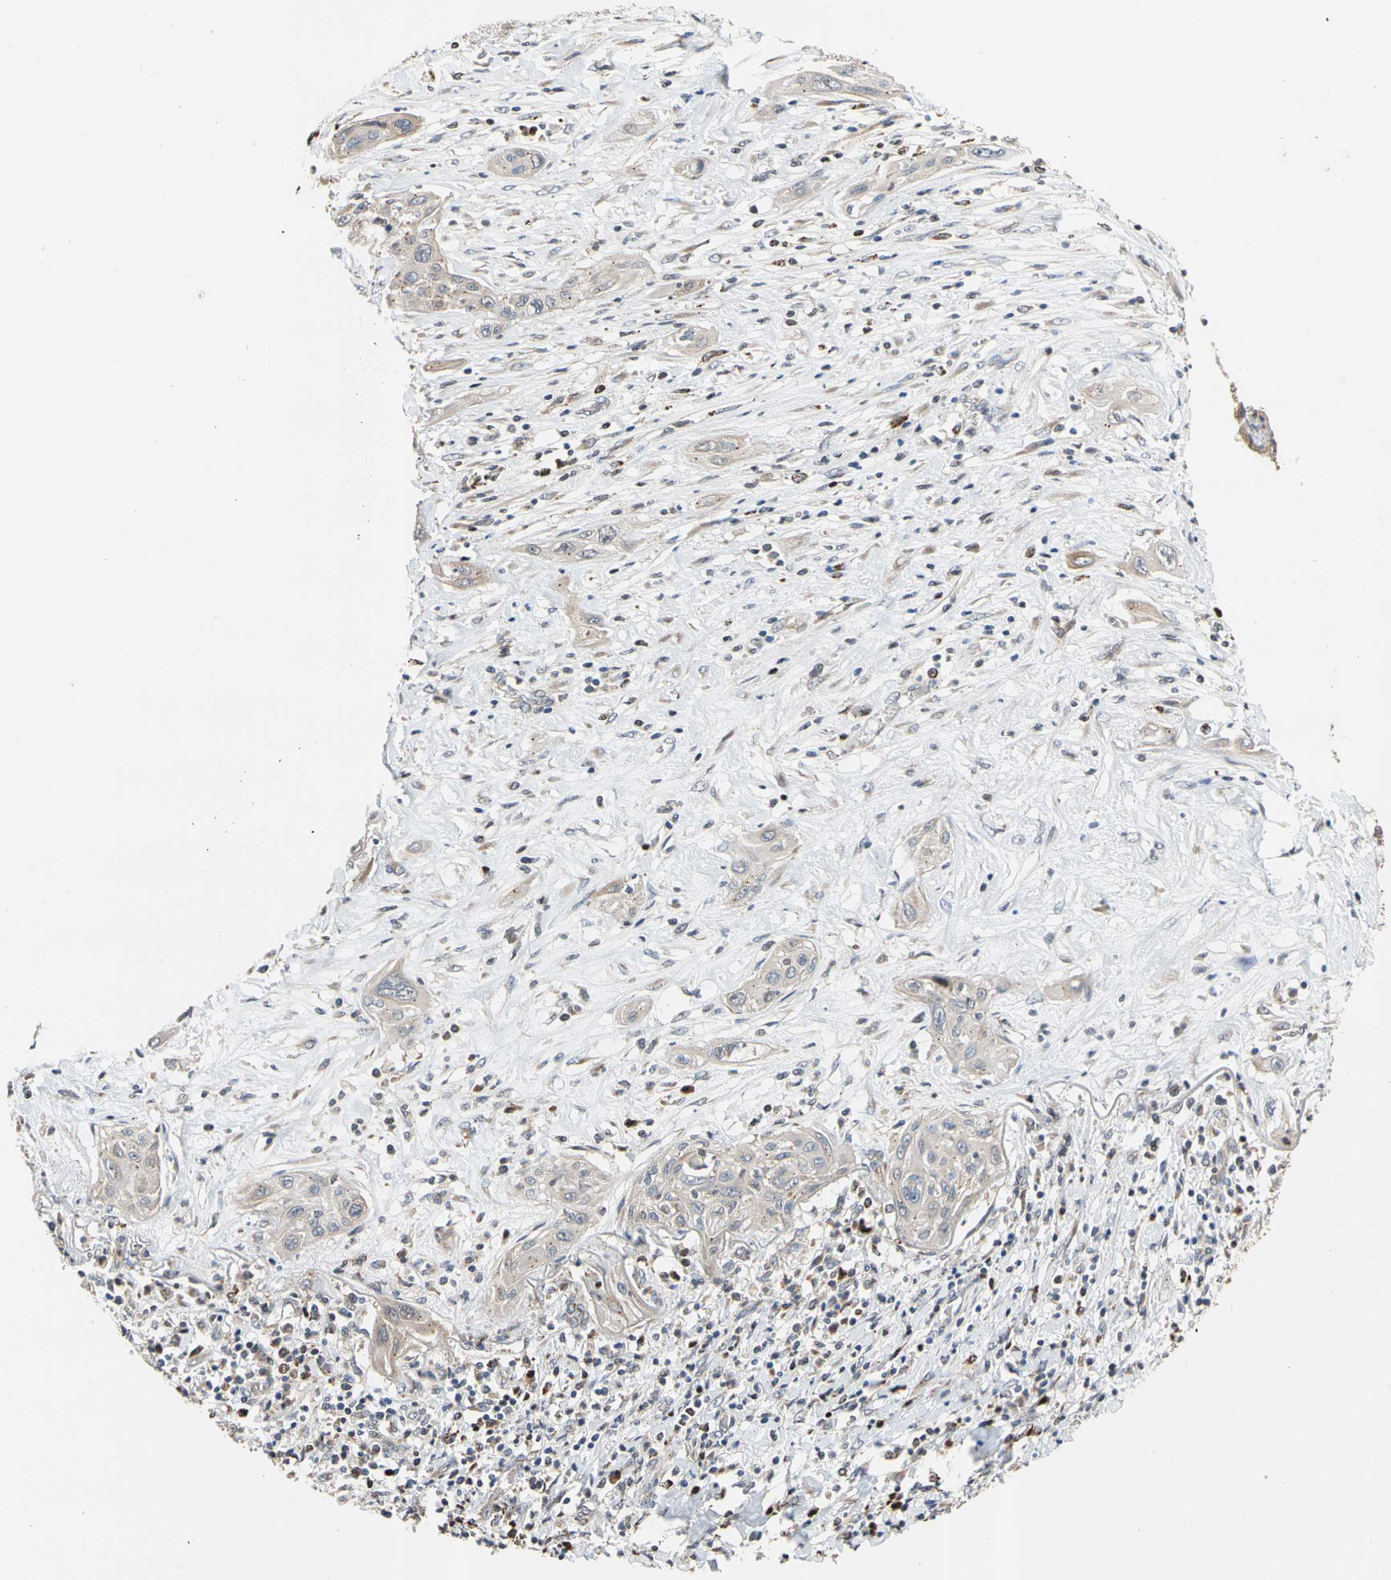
{"staining": {"intensity": "weak", "quantity": ">75%", "location": "cytoplasmic/membranous"}, "tissue": "lung cancer", "cell_type": "Tumor cells", "image_type": "cancer", "snomed": [{"axis": "morphology", "description": "Squamous cell carcinoma, NOS"}, {"axis": "topography", "description": "Lung"}], "caption": "Immunohistochemical staining of human lung cancer exhibits low levels of weak cytoplasmic/membranous staining in approximately >75% of tumor cells. The staining was performed using DAB to visualize the protein expression in brown, while the nuclei were stained in blue with hematoxylin (Magnification: 20x).", "gene": "IP6K2", "patient": {"sex": "female", "age": 47}}